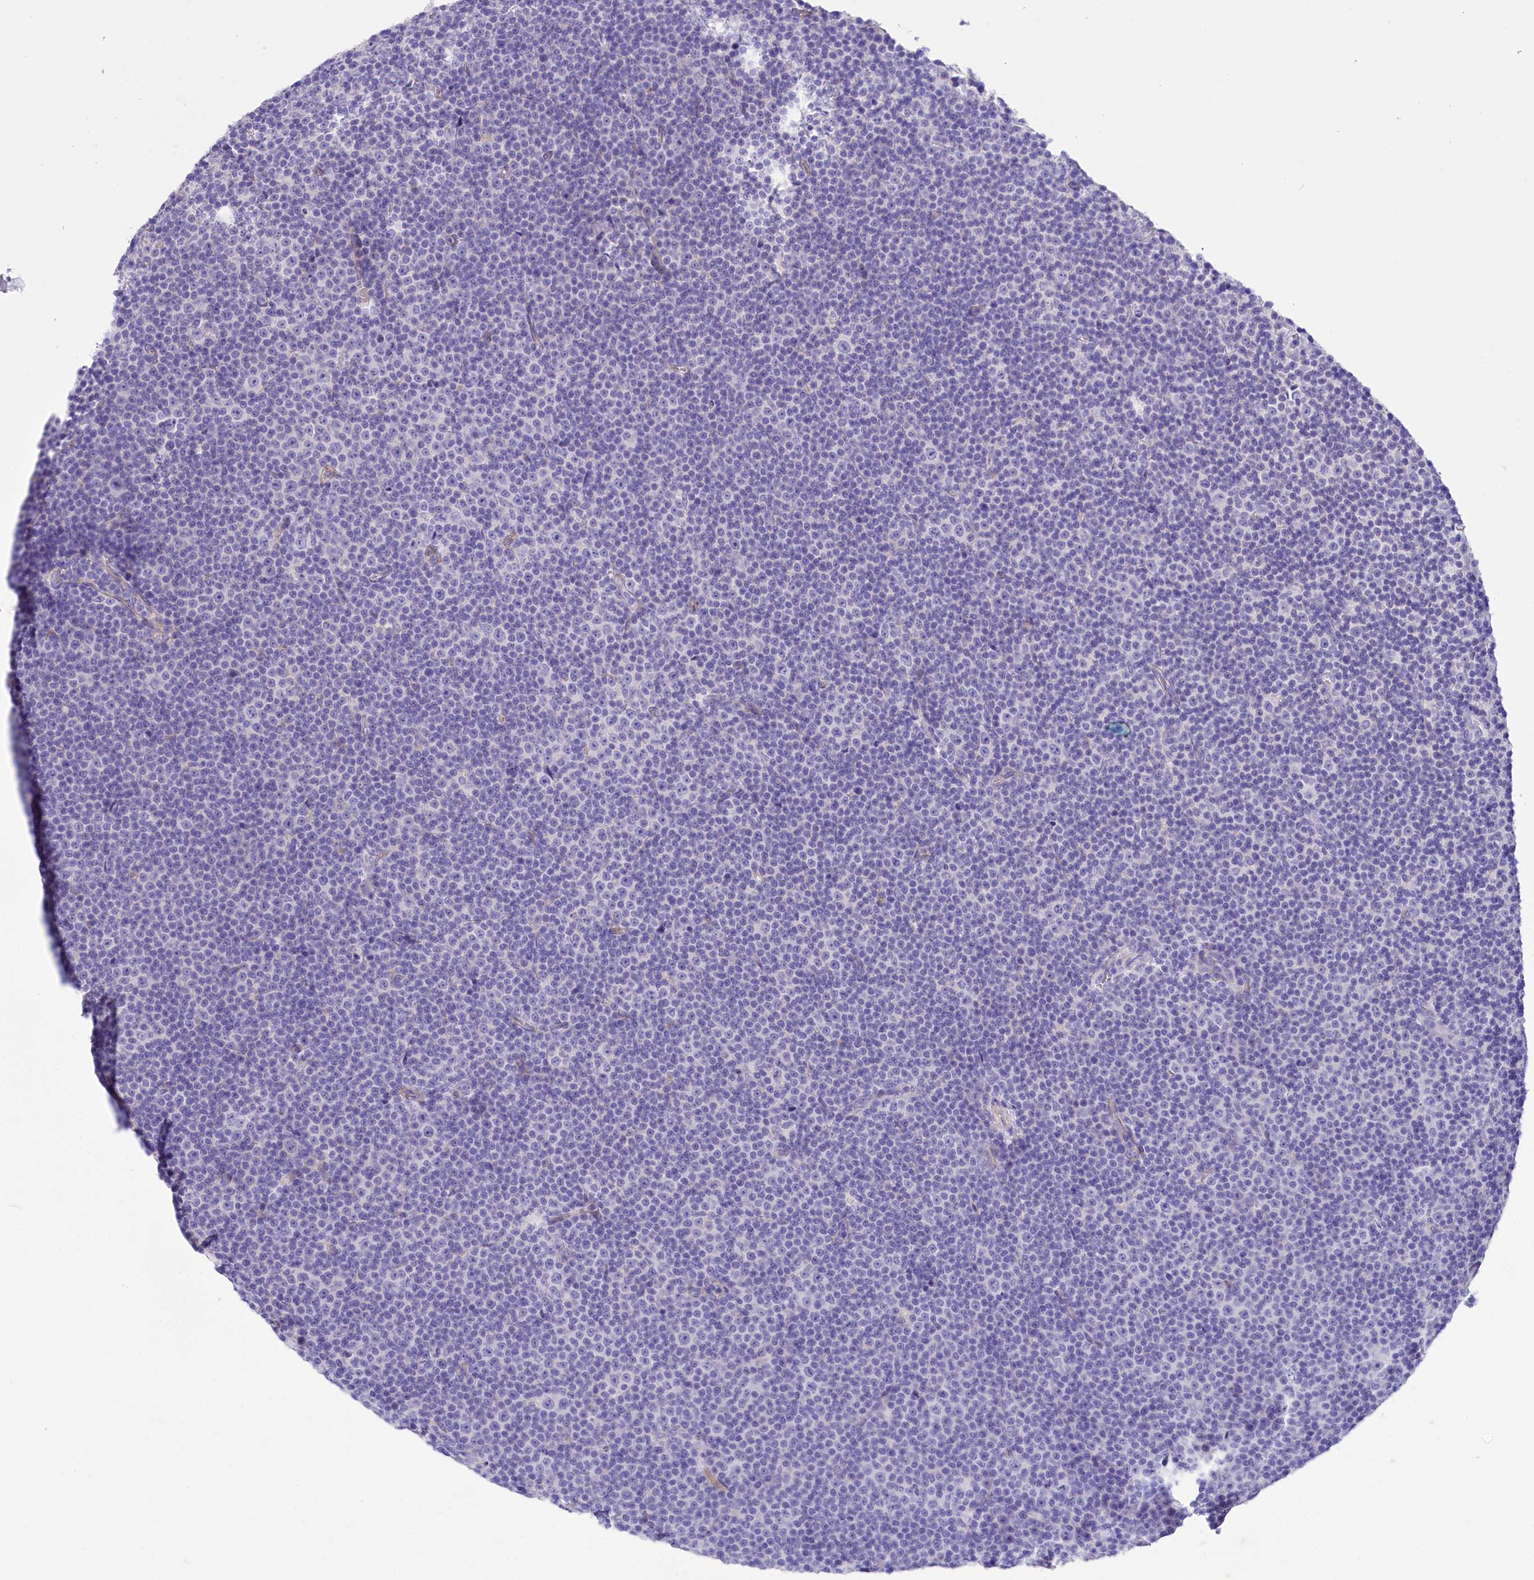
{"staining": {"intensity": "negative", "quantity": "none", "location": "none"}, "tissue": "lymphoma", "cell_type": "Tumor cells", "image_type": "cancer", "snomed": [{"axis": "morphology", "description": "Malignant lymphoma, non-Hodgkin's type, Low grade"}, {"axis": "topography", "description": "Lymph node"}], "caption": "Tumor cells are negative for brown protein staining in lymphoma.", "gene": "A2ML1", "patient": {"sex": "female", "age": 67}}